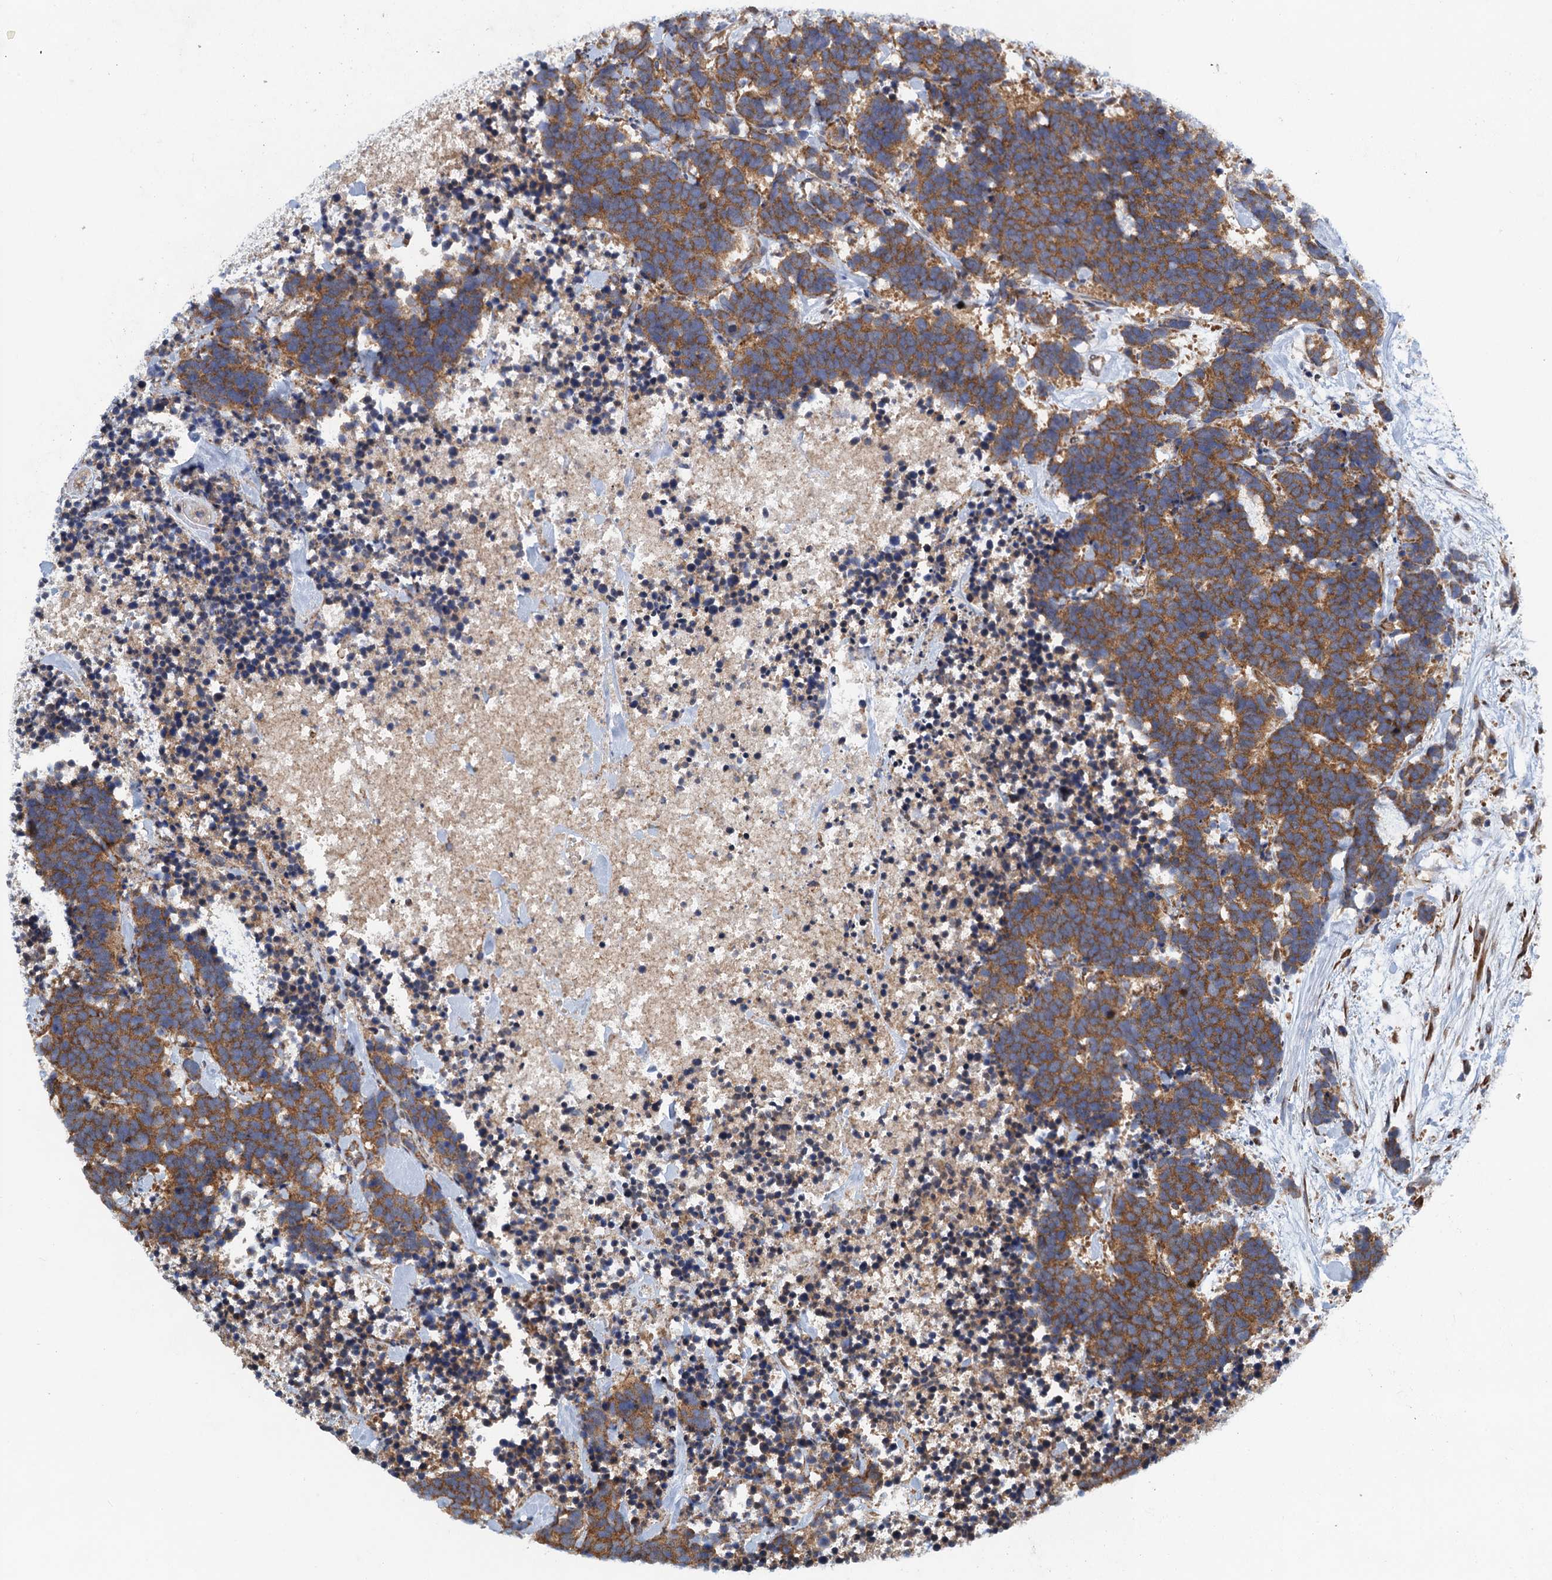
{"staining": {"intensity": "moderate", "quantity": ">75%", "location": "cytoplasmic/membranous"}, "tissue": "carcinoid", "cell_type": "Tumor cells", "image_type": "cancer", "snomed": [{"axis": "morphology", "description": "Carcinoma, NOS"}, {"axis": "morphology", "description": "Carcinoid, malignant, NOS"}, {"axis": "topography", "description": "Prostate"}], "caption": "Immunohistochemistry micrograph of neoplastic tissue: human carcinoid (malignant) stained using immunohistochemistry (IHC) demonstrates medium levels of moderate protein expression localized specifically in the cytoplasmic/membranous of tumor cells, appearing as a cytoplasmic/membranous brown color.", "gene": "MDM1", "patient": {"sex": "male", "age": 57}}